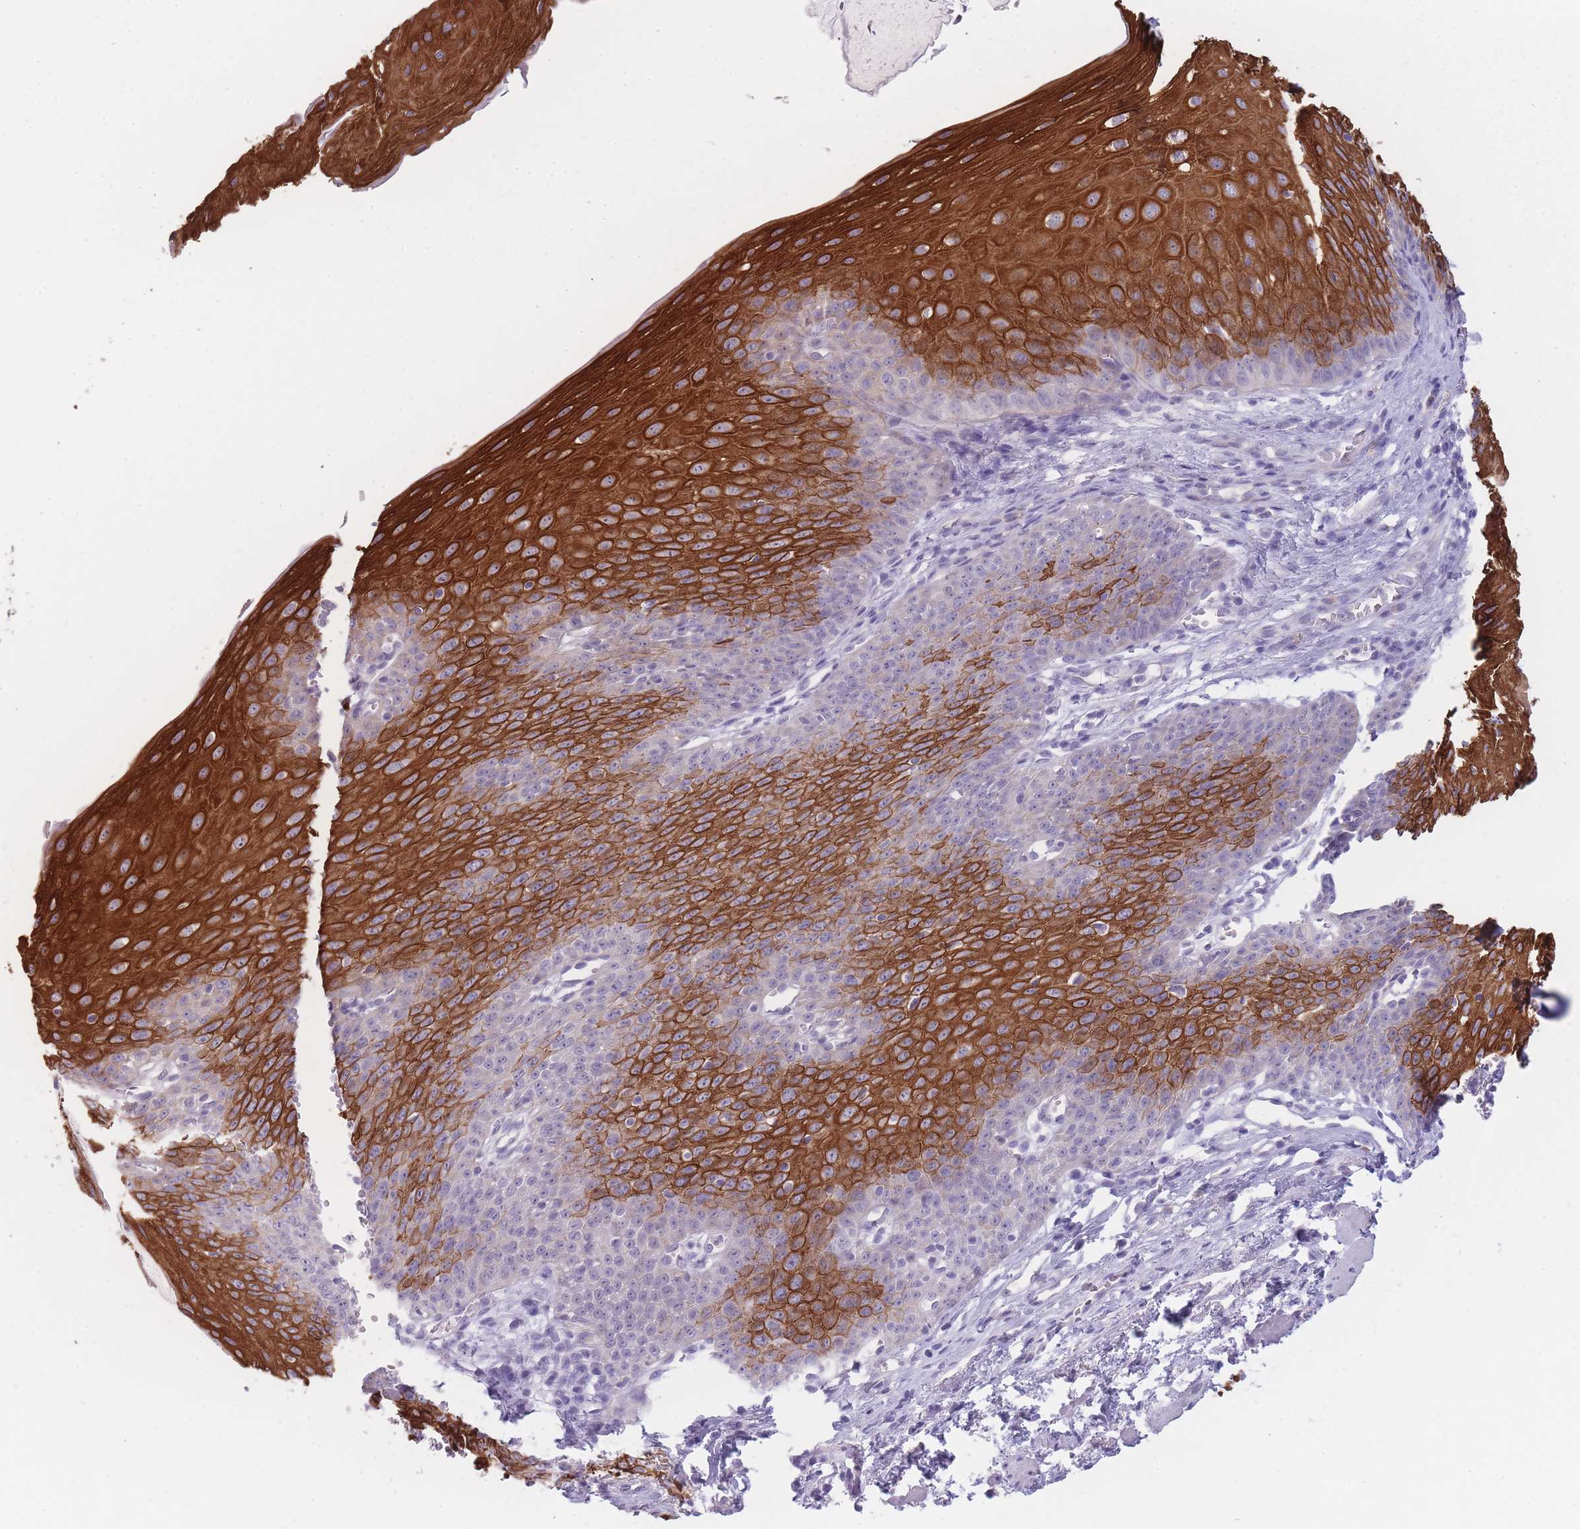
{"staining": {"intensity": "strong", "quantity": "25%-75%", "location": "cytoplasmic/membranous"}, "tissue": "esophagus", "cell_type": "Squamous epithelial cells", "image_type": "normal", "snomed": [{"axis": "morphology", "description": "Normal tissue, NOS"}, {"axis": "topography", "description": "Esophagus"}], "caption": "Squamous epithelial cells show high levels of strong cytoplasmic/membranous positivity in approximately 25%-75% of cells in unremarkable esophagus.", "gene": "DCANP1", "patient": {"sex": "male", "age": 71}}